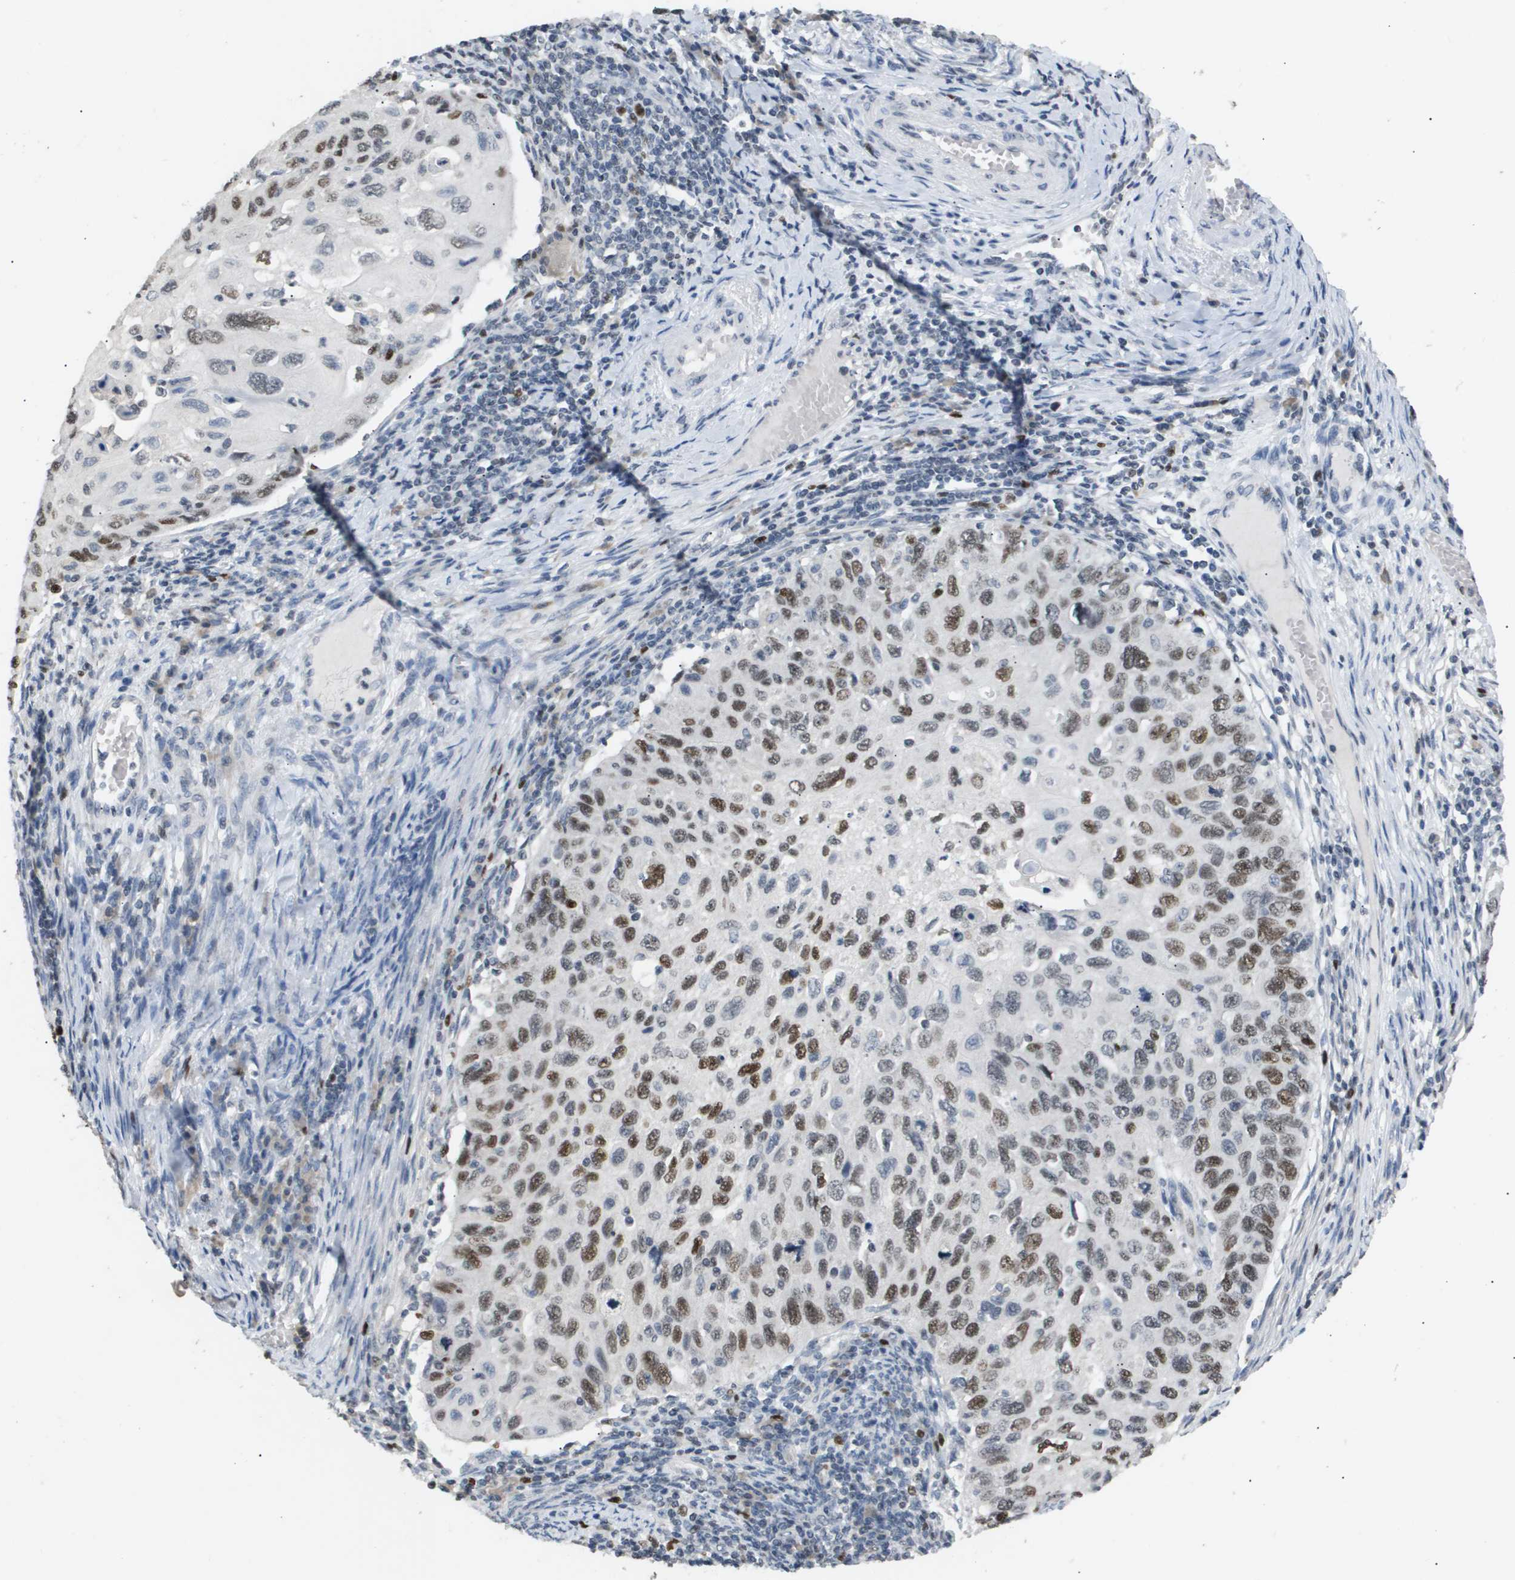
{"staining": {"intensity": "moderate", "quantity": ">75%", "location": "nuclear"}, "tissue": "cervical cancer", "cell_type": "Tumor cells", "image_type": "cancer", "snomed": [{"axis": "morphology", "description": "Squamous cell carcinoma, NOS"}, {"axis": "topography", "description": "Cervix"}], "caption": "Tumor cells demonstrate moderate nuclear positivity in approximately >75% of cells in cervical squamous cell carcinoma.", "gene": "ANAPC2", "patient": {"sex": "female", "age": 70}}